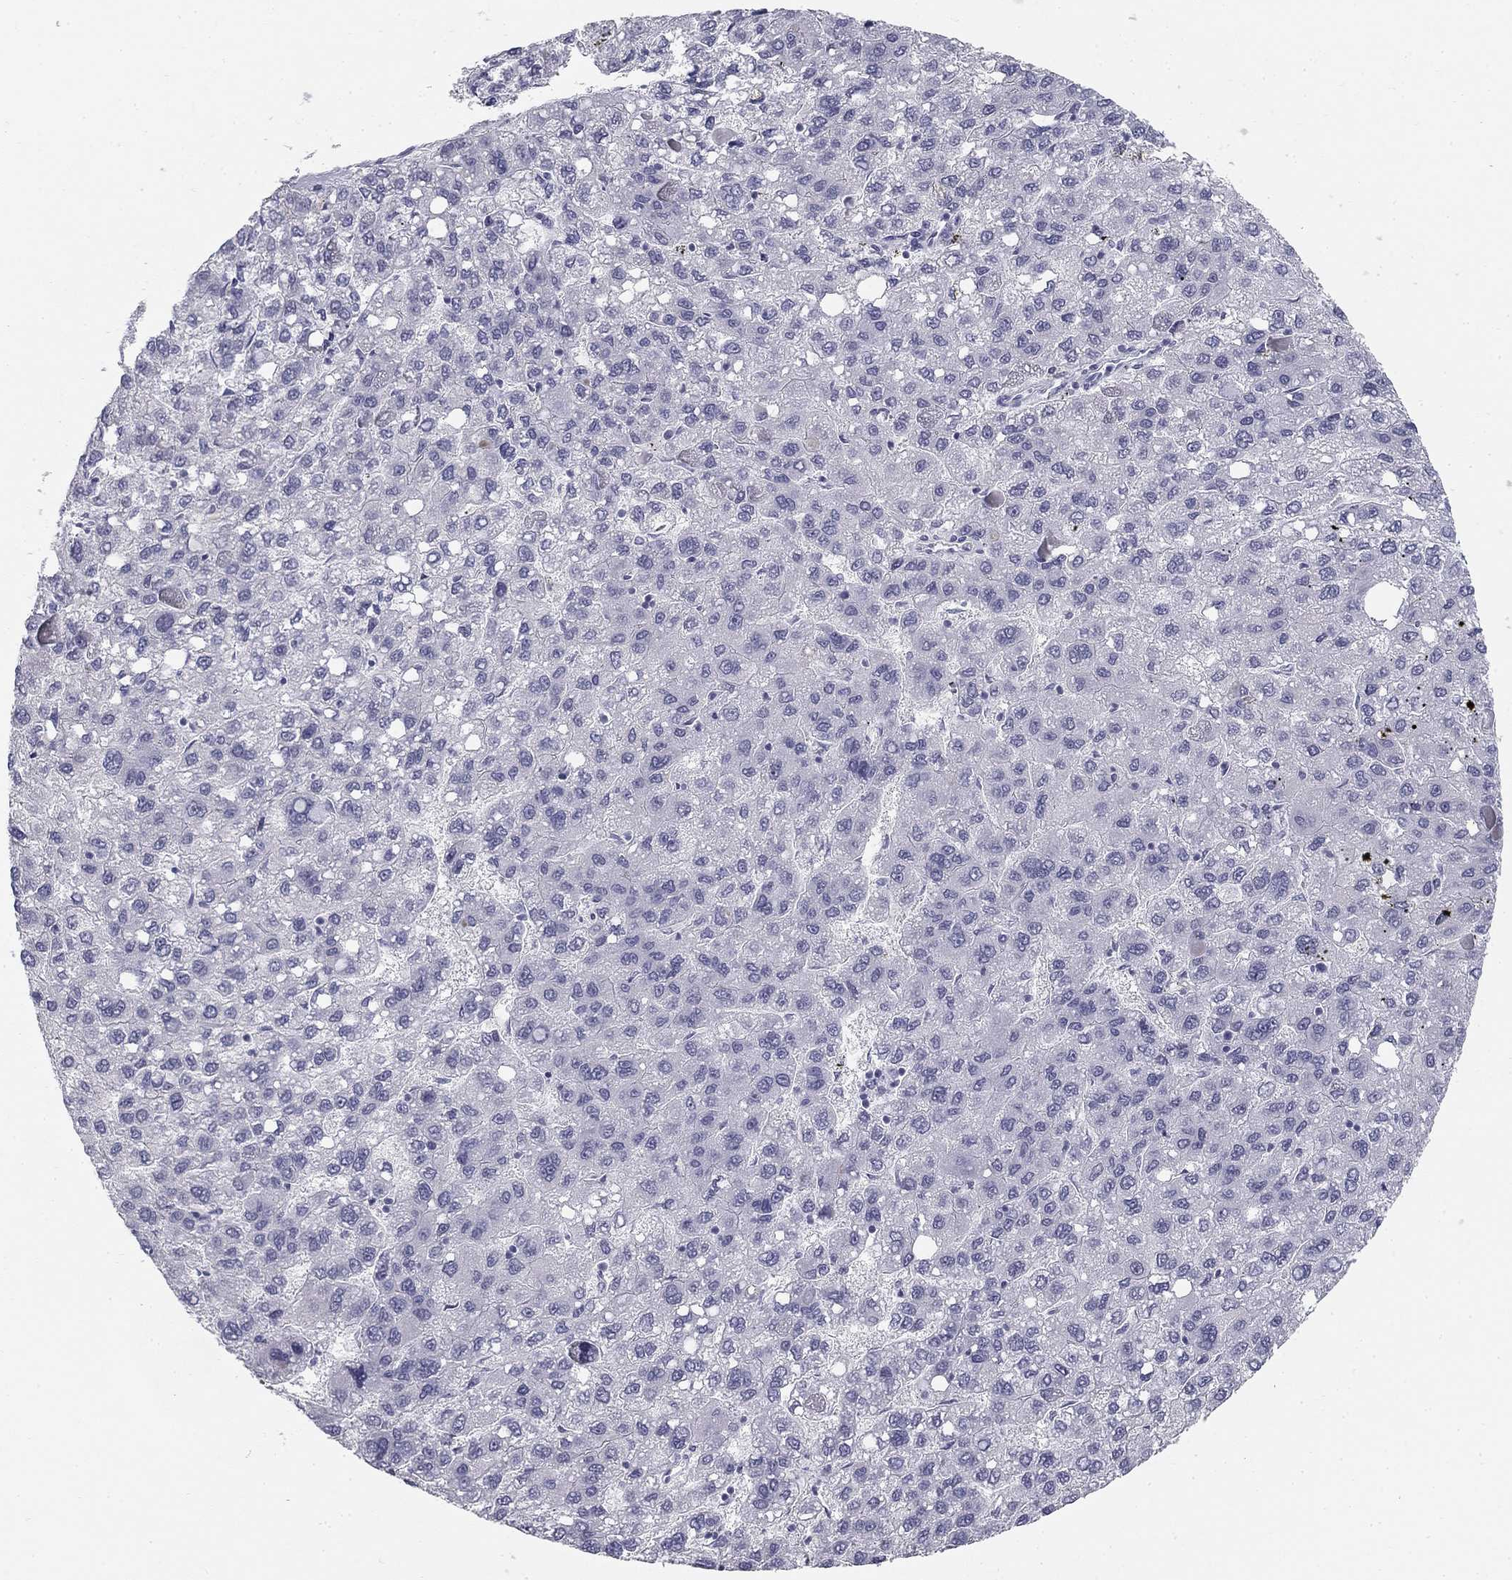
{"staining": {"intensity": "negative", "quantity": "none", "location": "none"}, "tissue": "liver cancer", "cell_type": "Tumor cells", "image_type": "cancer", "snomed": [{"axis": "morphology", "description": "Carcinoma, Hepatocellular, NOS"}, {"axis": "topography", "description": "Liver"}], "caption": "Immunohistochemistry (IHC) of hepatocellular carcinoma (liver) displays no positivity in tumor cells.", "gene": "SULT2B1", "patient": {"sex": "female", "age": 82}}